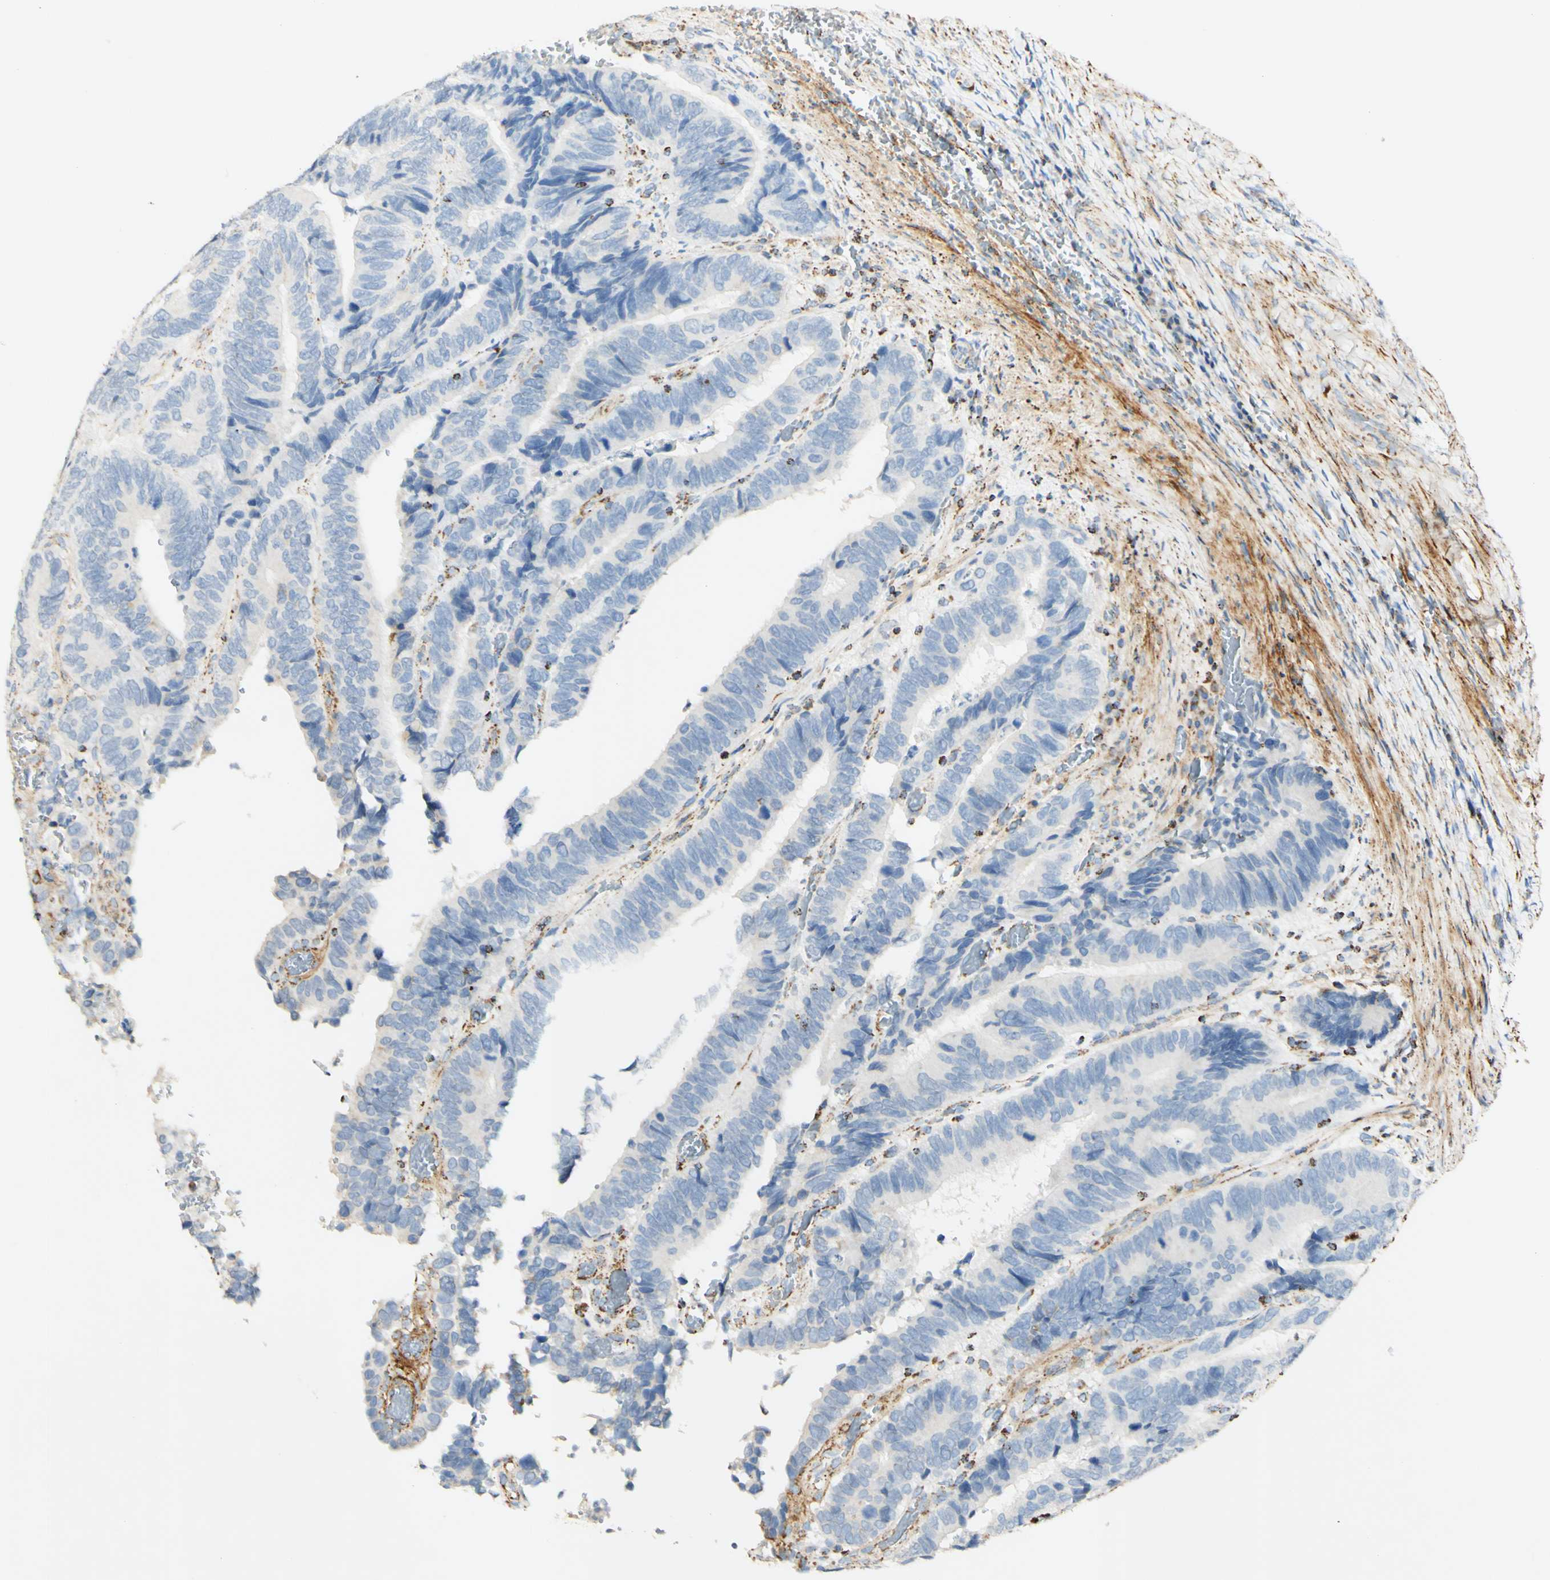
{"staining": {"intensity": "moderate", "quantity": "<25%", "location": "cytoplasmic/membranous"}, "tissue": "colorectal cancer", "cell_type": "Tumor cells", "image_type": "cancer", "snomed": [{"axis": "morphology", "description": "Adenocarcinoma, NOS"}, {"axis": "topography", "description": "Colon"}], "caption": "This micrograph reveals colorectal adenocarcinoma stained with immunohistochemistry (IHC) to label a protein in brown. The cytoplasmic/membranous of tumor cells show moderate positivity for the protein. Nuclei are counter-stained blue.", "gene": "OXCT1", "patient": {"sex": "male", "age": 72}}